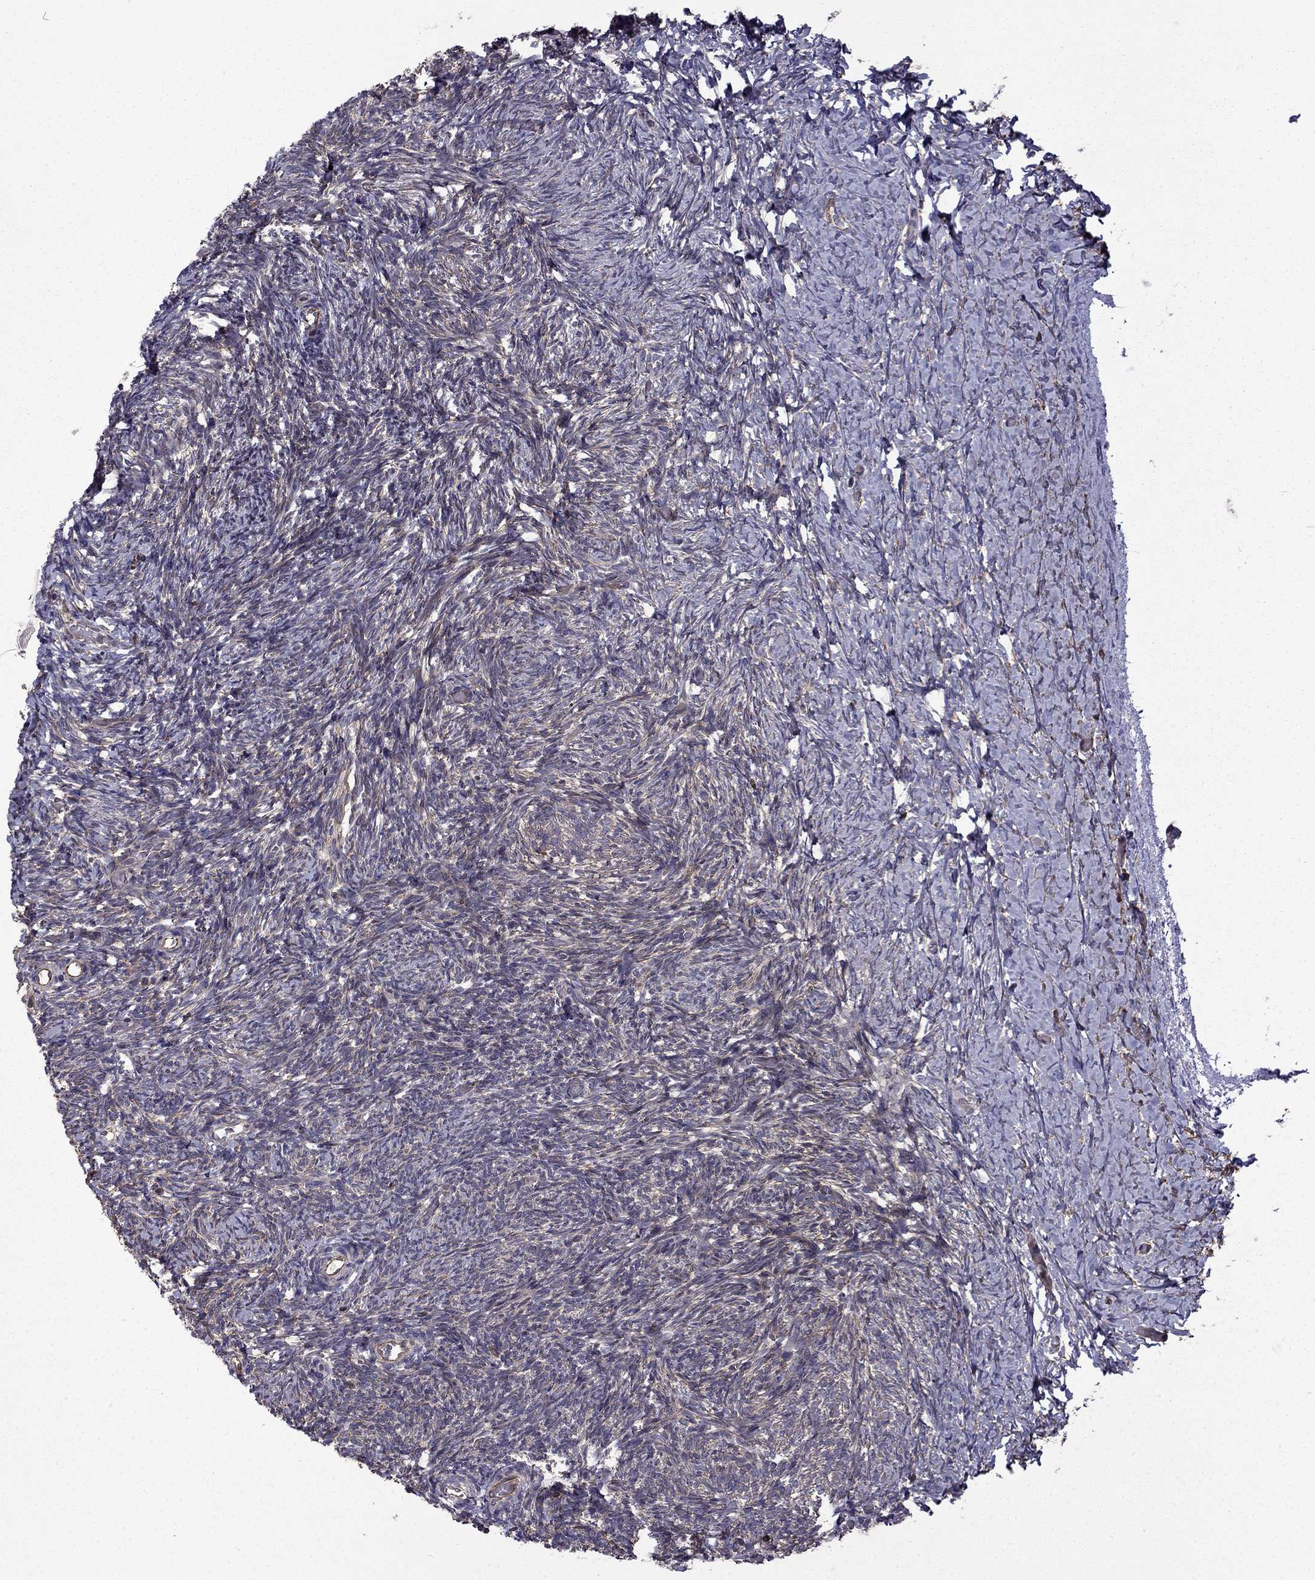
{"staining": {"intensity": "negative", "quantity": "none", "location": "none"}, "tissue": "ovary", "cell_type": "Follicle cells", "image_type": "normal", "snomed": [{"axis": "morphology", "description": "Normal tissue, NOS"}, {"axis": "topography", "description": "Ovary"}], "caption": "IHC photomicrograph of unremarkable ovary stained for a protein (brown), which demonstrates no staining in follicle cells.", "gene": "CDC42BPA", "patient": {"sex": "female", "age": 39}}